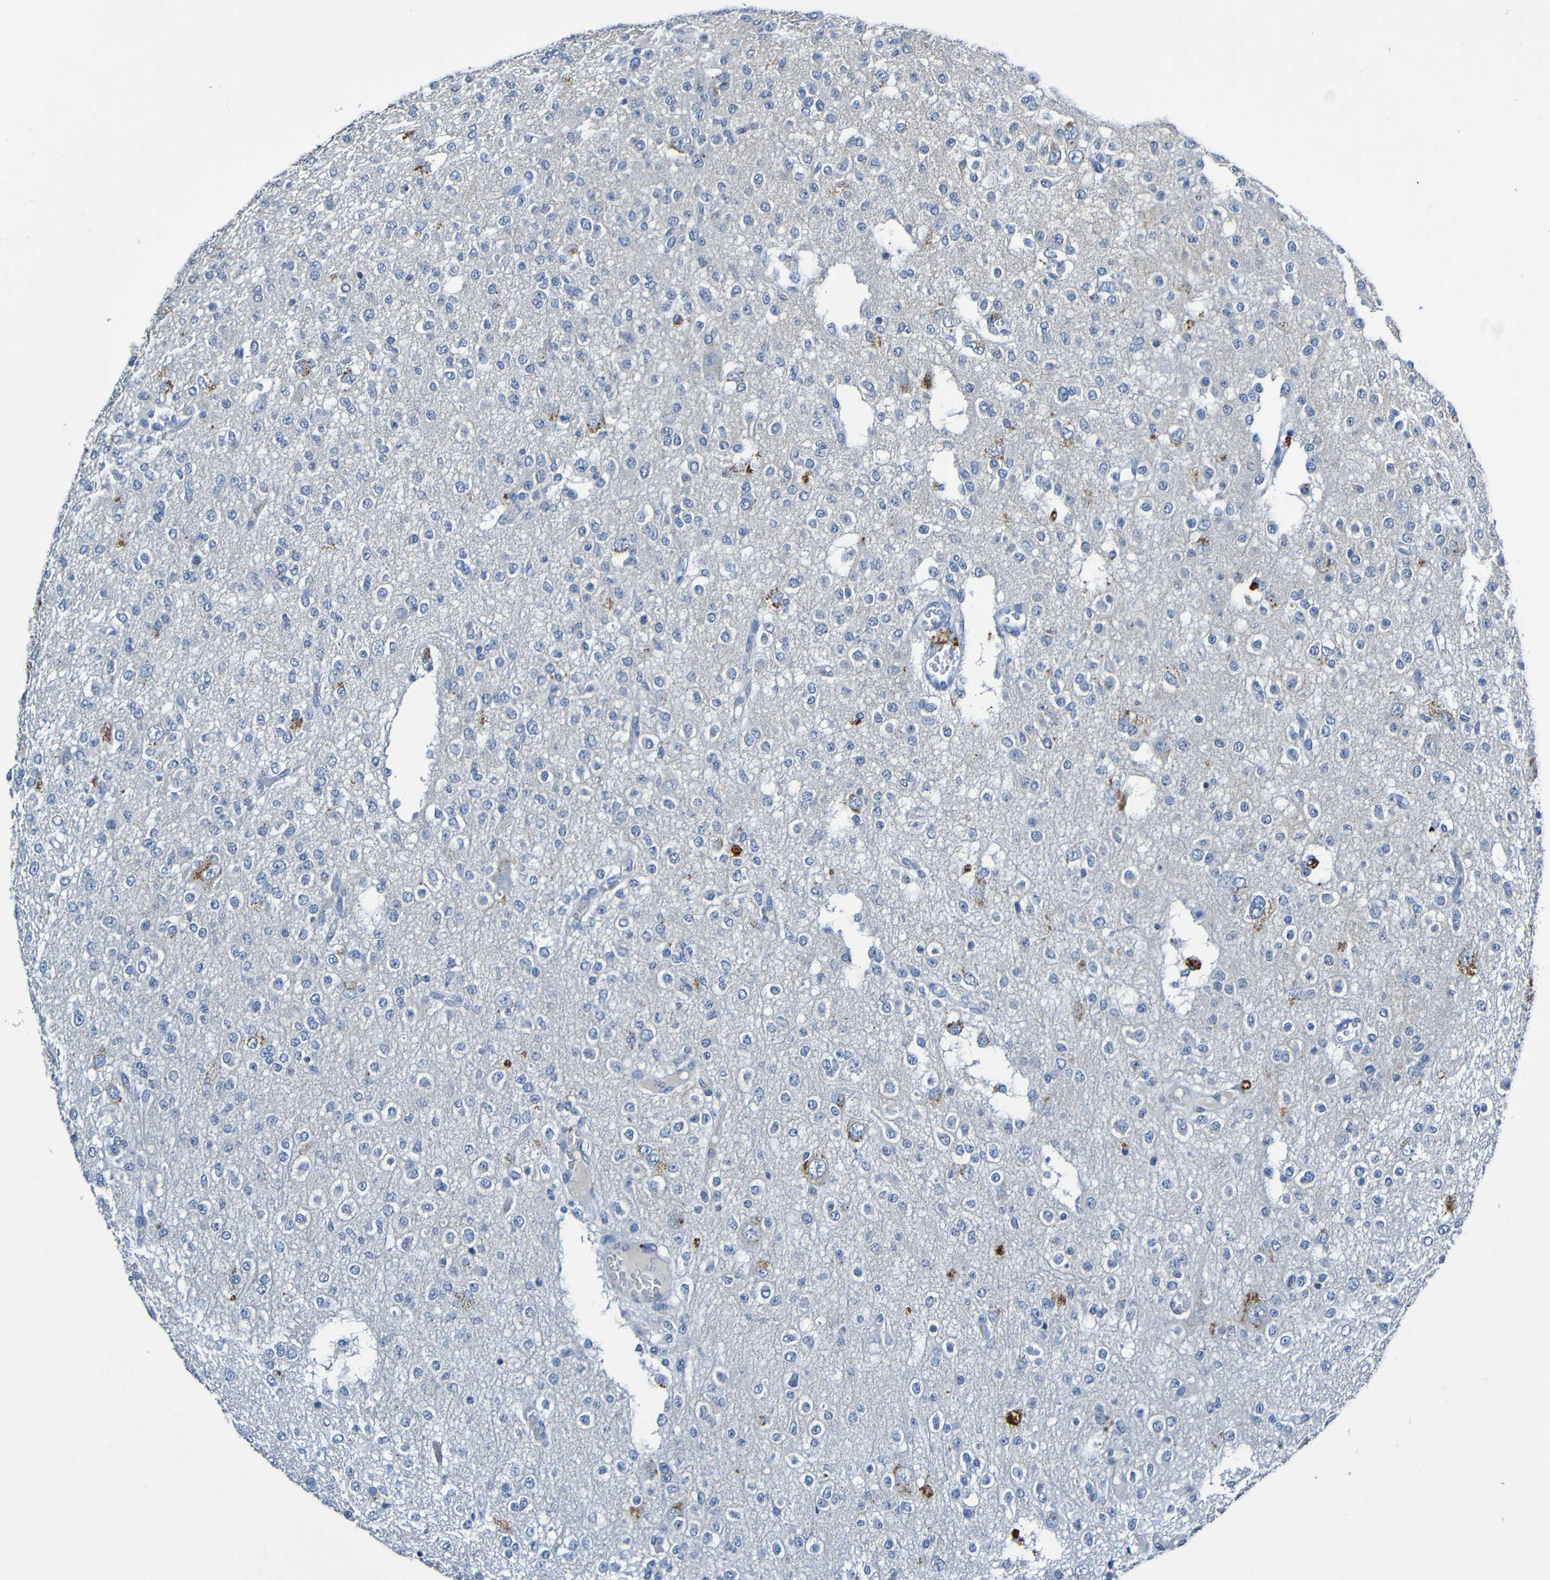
{"staining": {"intensity": "negative", "quantity": "none", "location": "none"}, "tissue": "glioma", "cell_type": "Tumor cells", "image_type": "cancer", "snomed": [{"axis": "morphology", "description": "Glioma, malignant, Low grade"}, {"axis": "topography", "description": "Brain"}], "caption": "An immunohistochemistry (IHC) image of glioma is shown. There is no staining in tumor cells of glioma.", "gene": "LRRC70", "patient": {"sex": "male", "age": 38}}